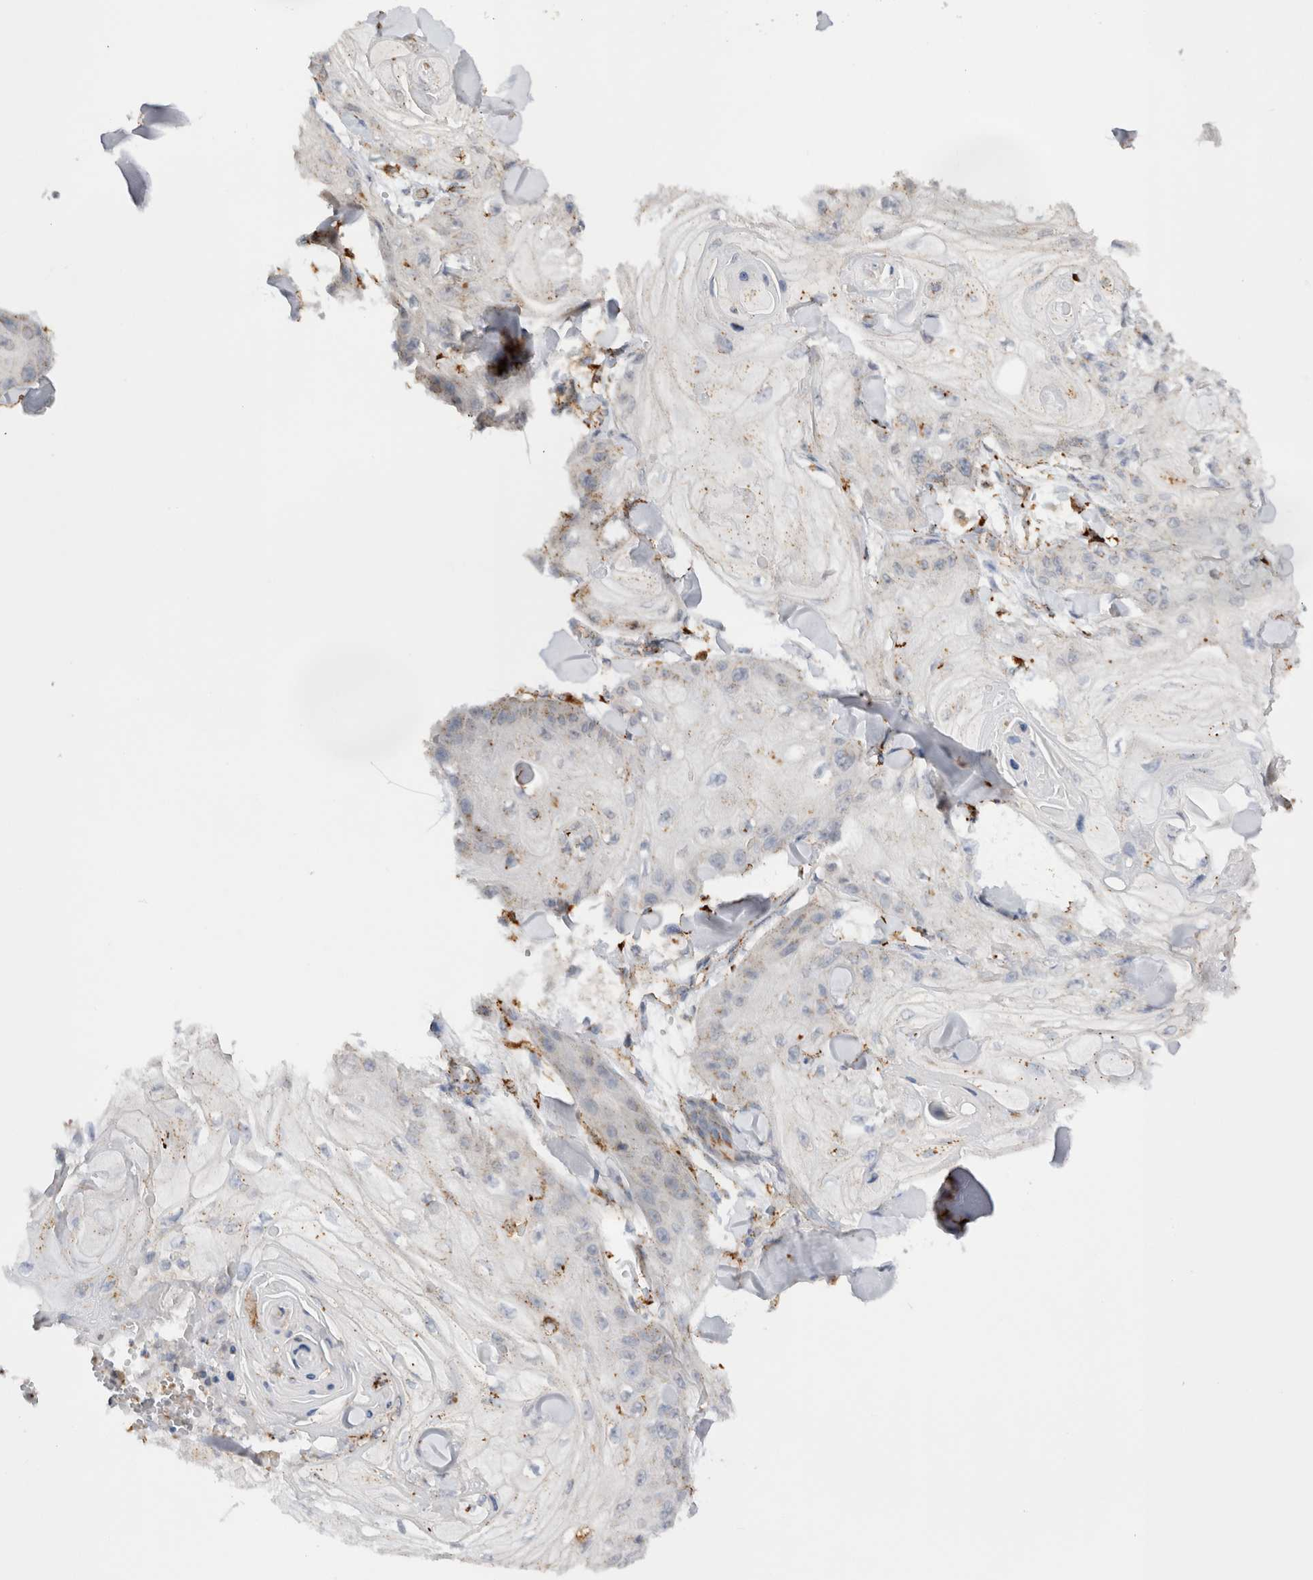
{"staining": {"intensity": "weak", "quantity": "<25%", "location": "cytoplasmic/membranous"}, "tissue": "skin cancer", "cell_type": "Tumor cells", "image_type": "cancer", "snomed": [{"axis": "morphology", "description": "Squamous cell carcinoma, NOS"}, {"axis": "topography", "description": "Skin"}], "caption": "DAB (3,3'-diaminobenzidine) immunohistochemical staining of squamous cell carcinoma (skin) reveals no significant expression in tumor cells. (DAB immunohistochemistry (IHC) with hematoxylin counter stain).", "gene": "GNS", "patient": {"sex": "male", "age": 74}}